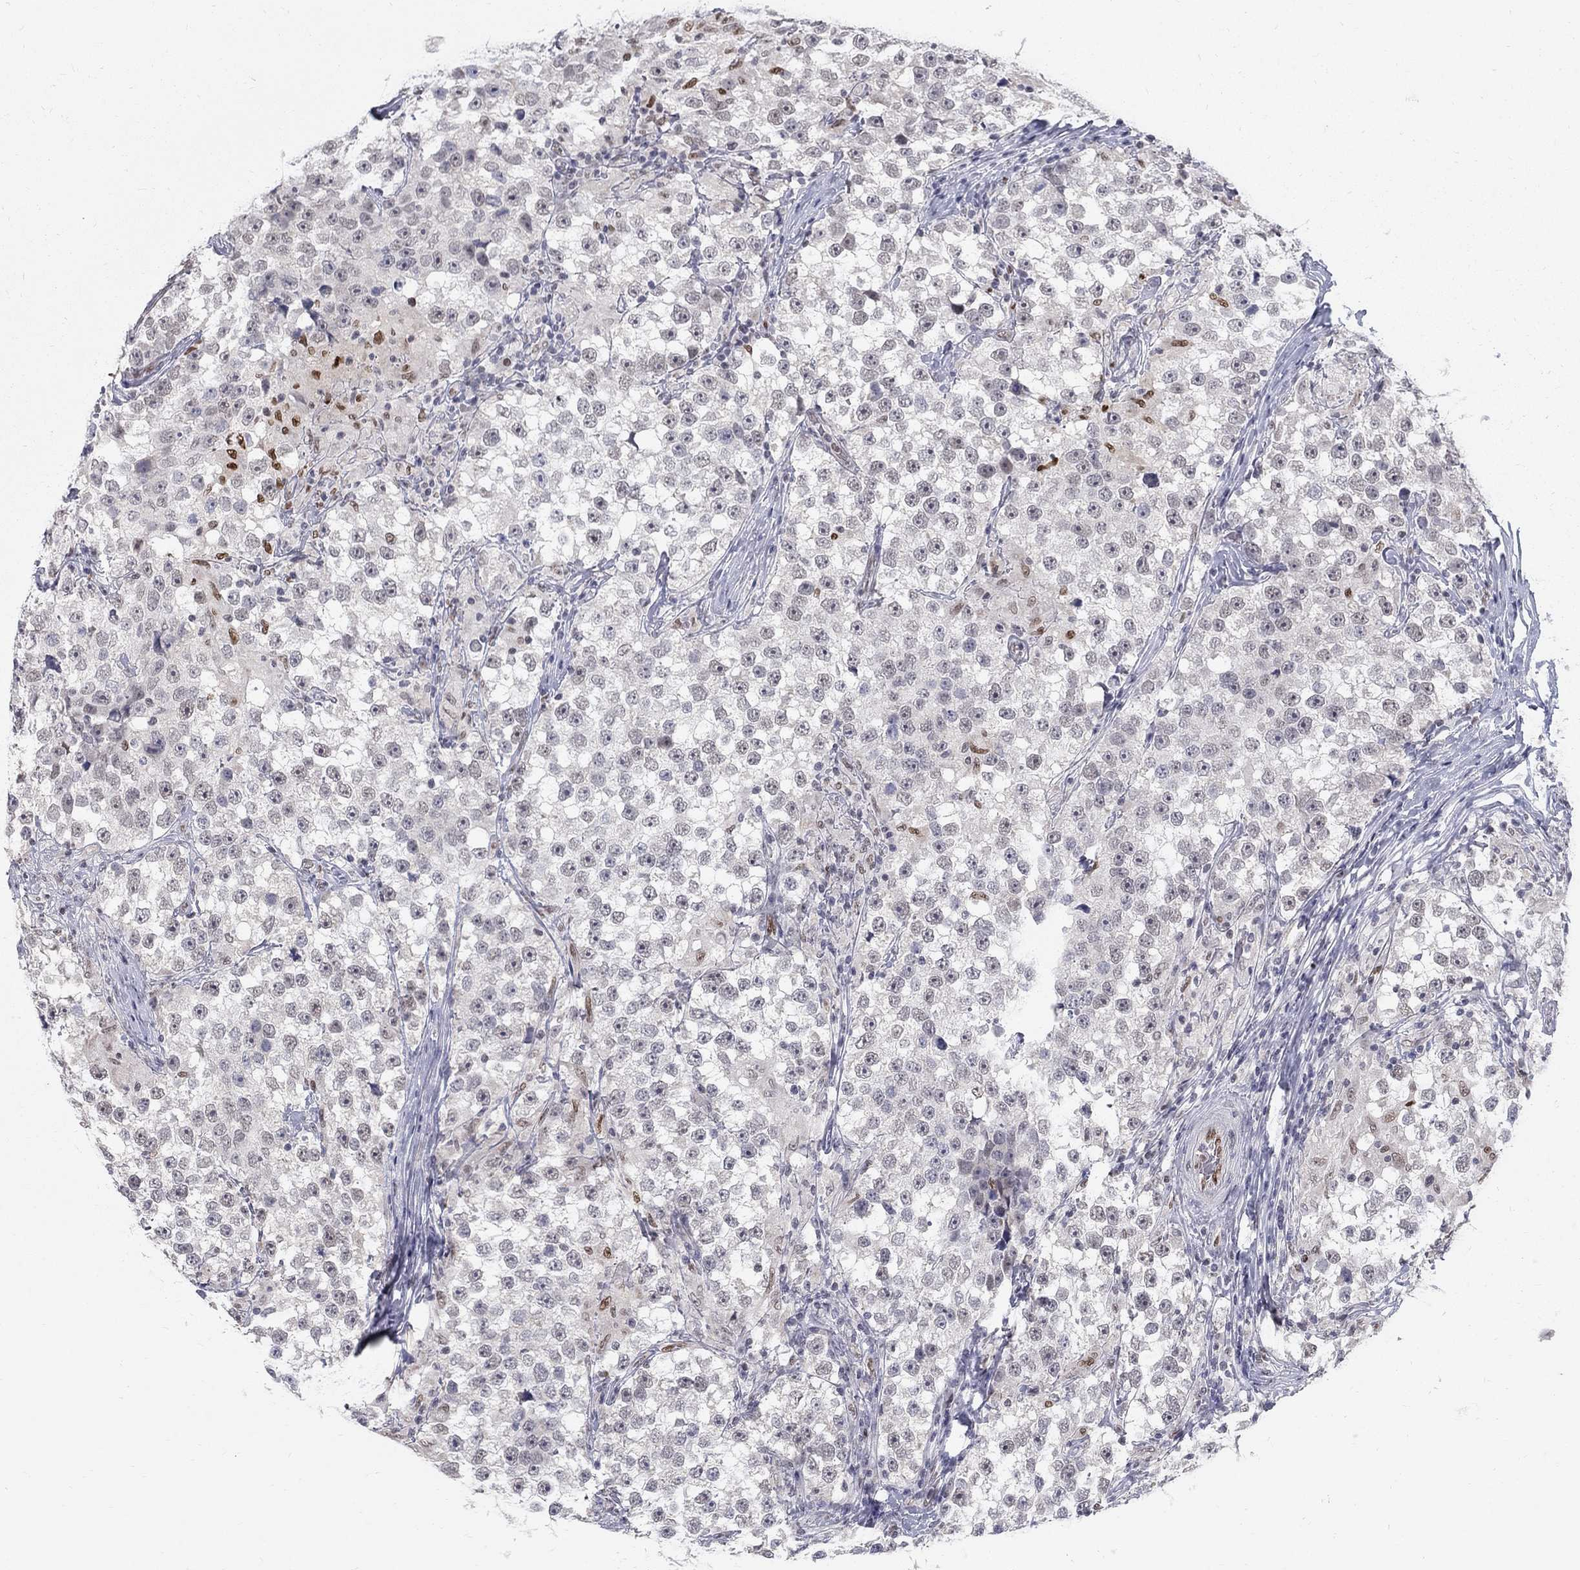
{"staining": {"intensity": "negative", "quantity": "none", "location": "none"}, "tissue": "testis cancer", "cell_type": "Tumor cells", "image_type": "cancer", "snomed": [{"axis": "morphology", "description": "Seminoma, NOS"}, {"axis": "topography", "description": "Testis"}], "caption": "Testis seminoma was stained to show a protein in brown. There is no significant expression in tumor cells. The staining was performed using DAB to visualize the protein expression in brown, while the nuclei were stained in blue with hematoxylin (Magnification: 20x).", "gene": "GCFC2", "patient": {"sex": "male", "age": 46}}